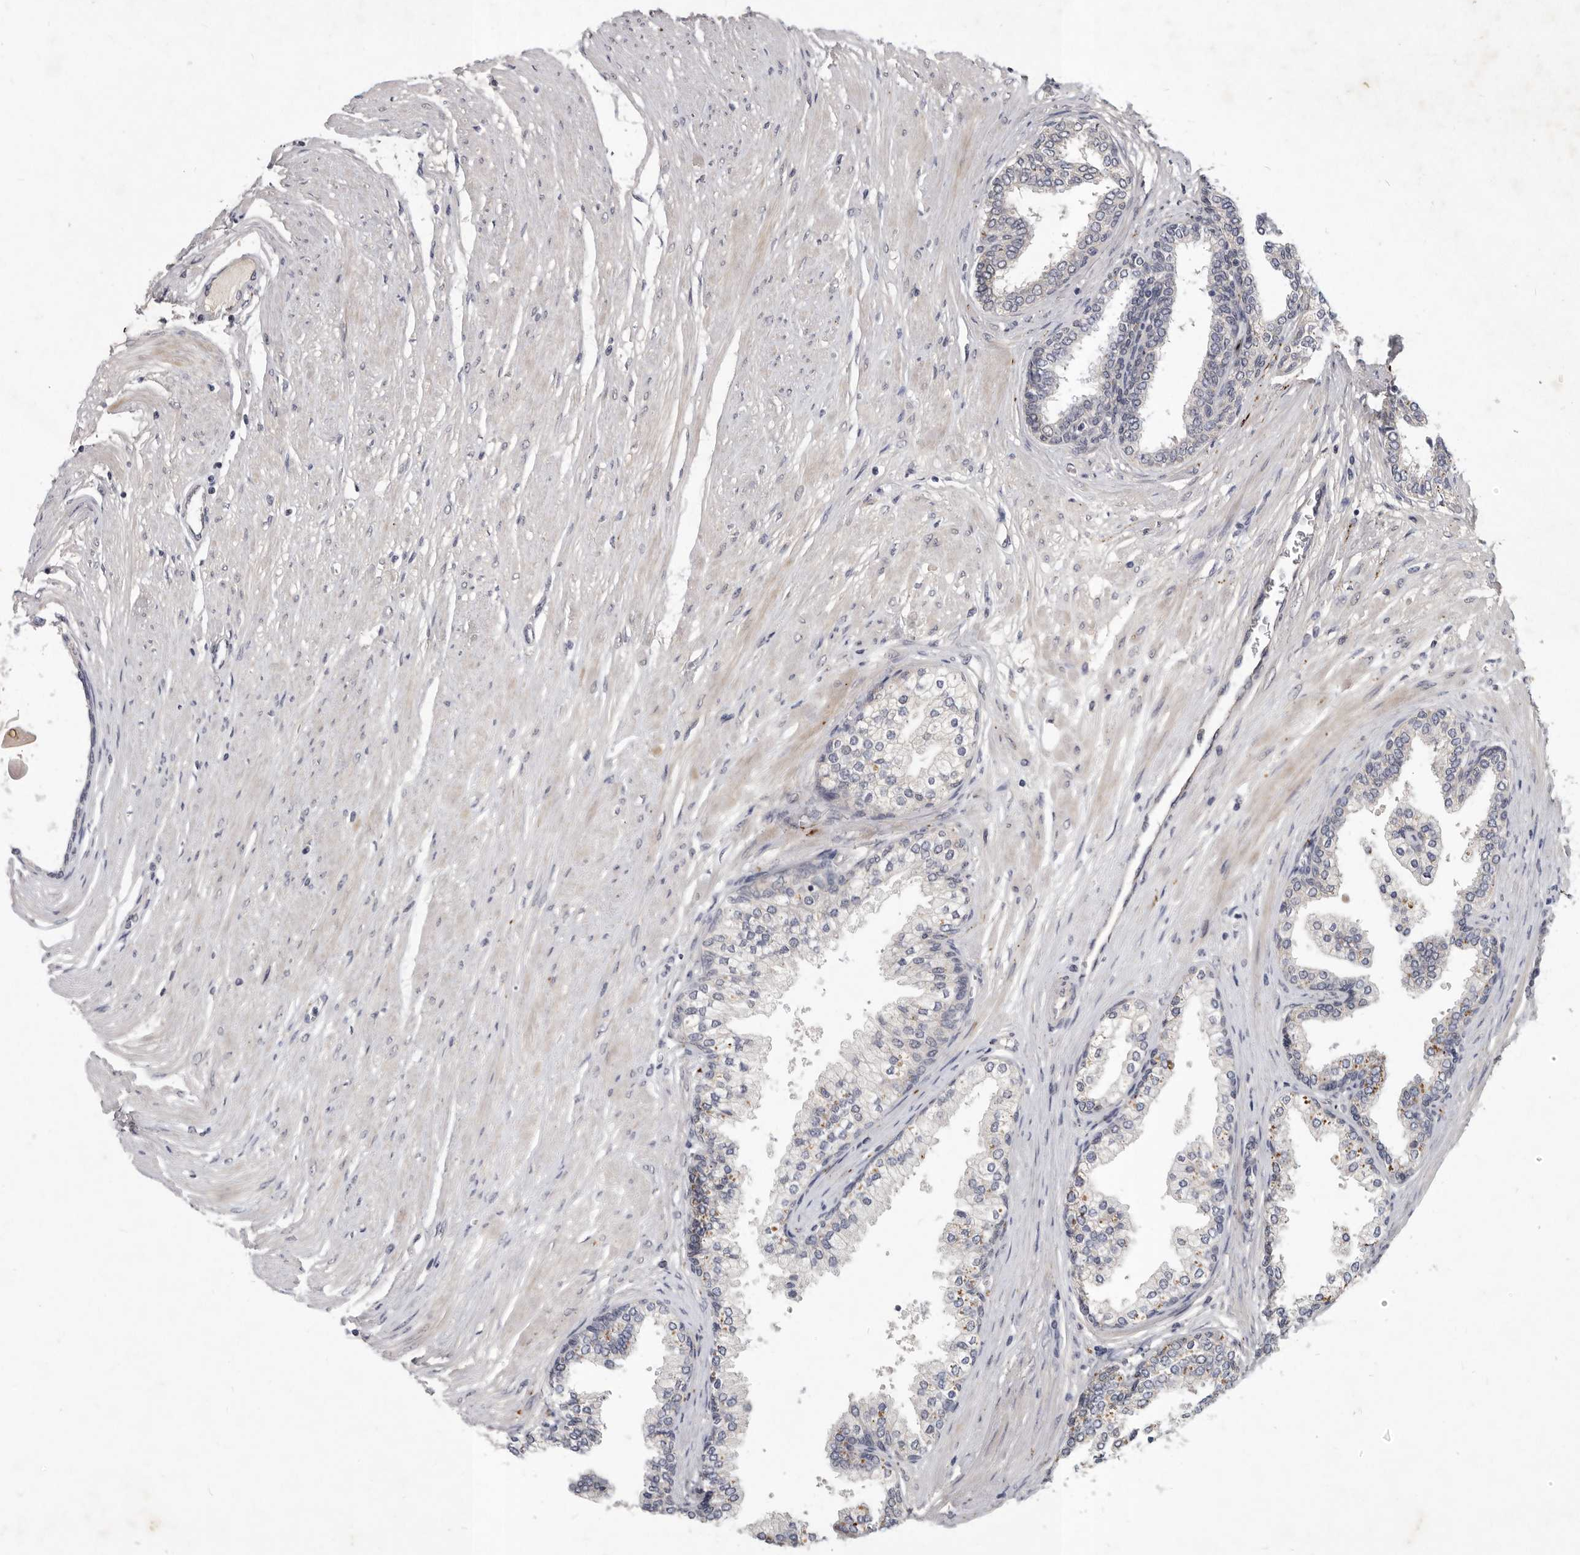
{"staining": {"intensity": "negative", "quantity": "none", "location": "none"}, "tissue": "prostate cancer", "cell_type": "Tumor cells", "image_type": "cancer", "snomed": [{"axis": "morphology", "description": "Adenocarcinoma, Low grade"}, {"axis": "topography", "description": "Prostate"}], "caption": "The histopathology image displays no staining of tumor cells in prostate cancer.", "gene": "SLC22A1", "patient": {"sex": "male", "age": 57}}